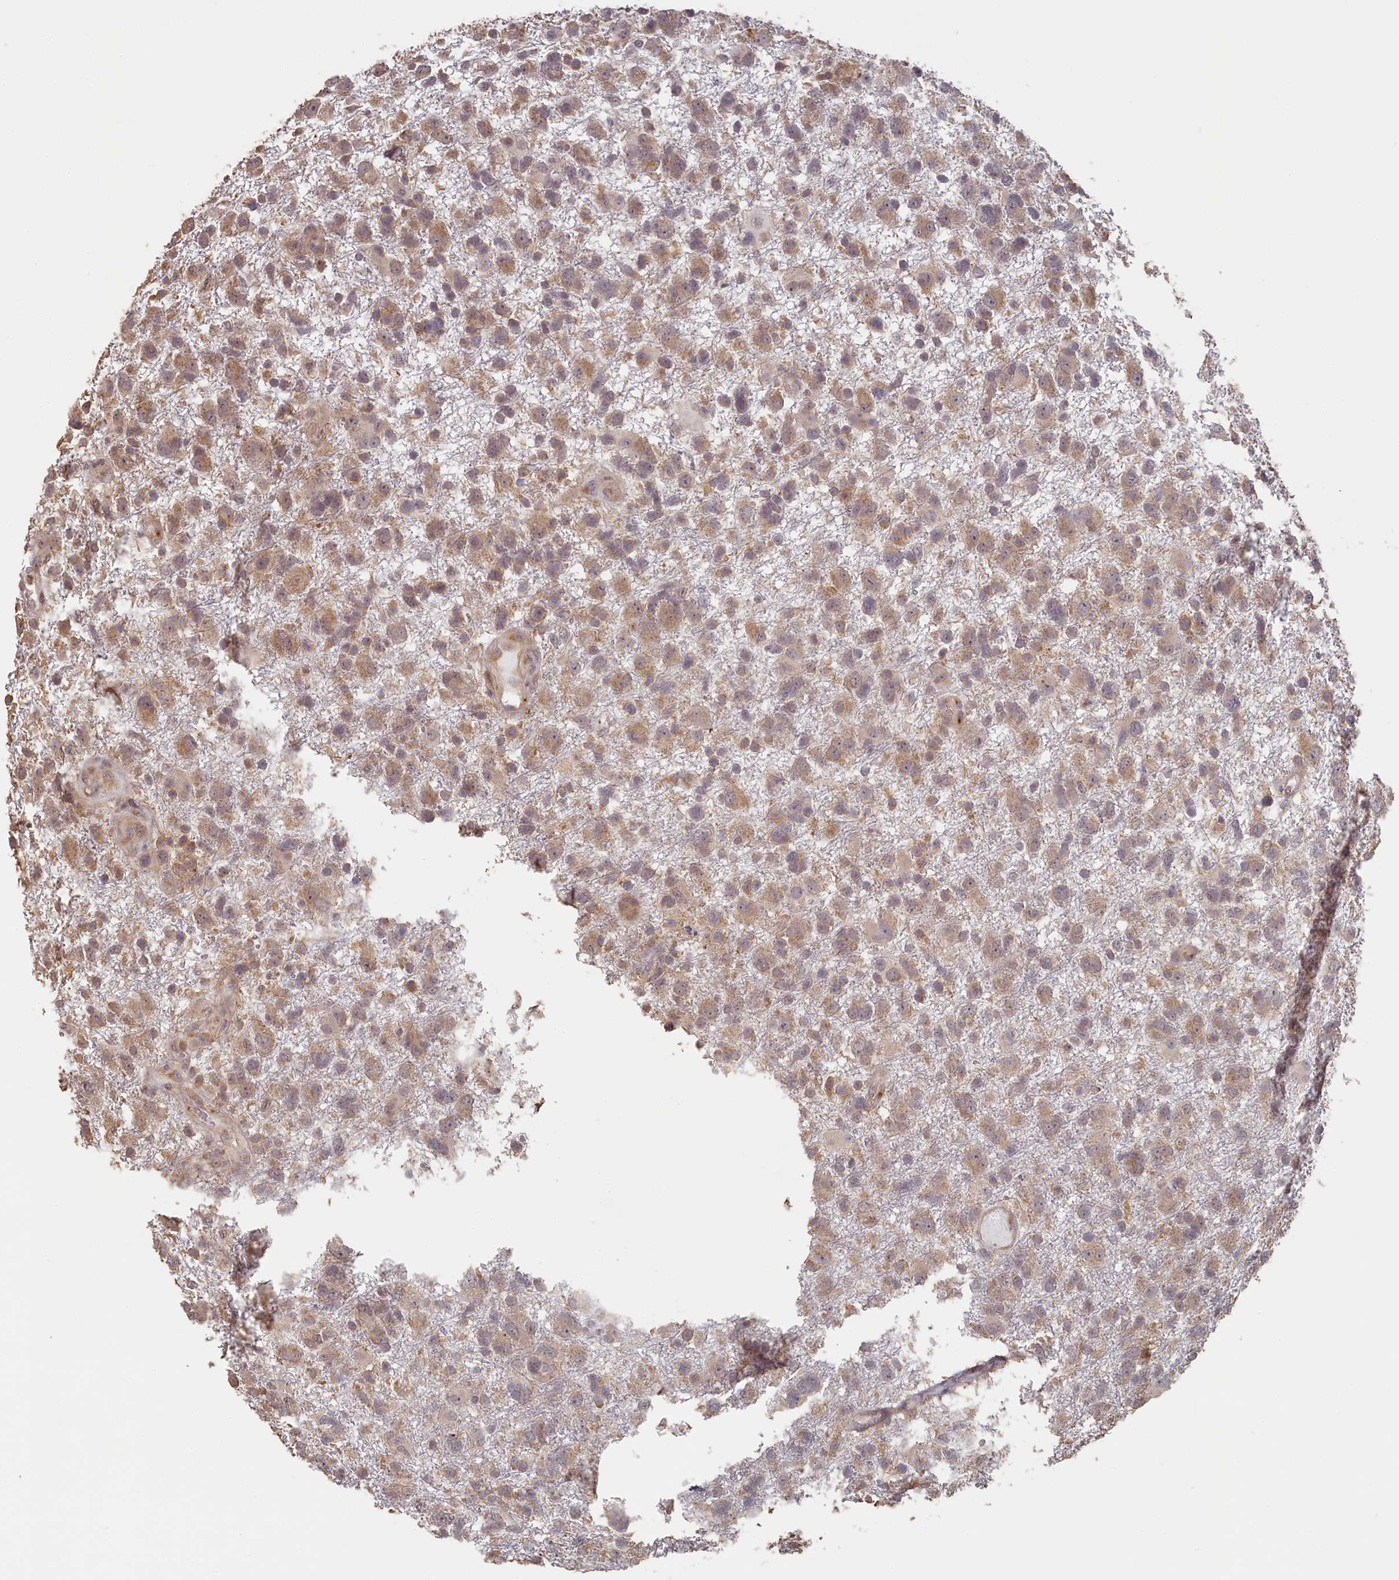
{"staining": {"intensity": "weak", "quantity": ">75%", "location": "cytoplasmic/membranous"}, "tissue": "glioma", "cell_type": "Tumor cells", "image_type": "cancer", "snomed": [{"axis": "morphology", "description": "Glioma, malignant, High grade"}, {"axis": "topography", "description": "Brain"}], "caption": "Malignant glioma (high-grade) was stained to show a protein in brown. There is low levels of weak cytoplasmic/membranous expression in about >75% of tumor cells.", "gene": "STX16", "patient": {"sex": "male", "age": 61}}